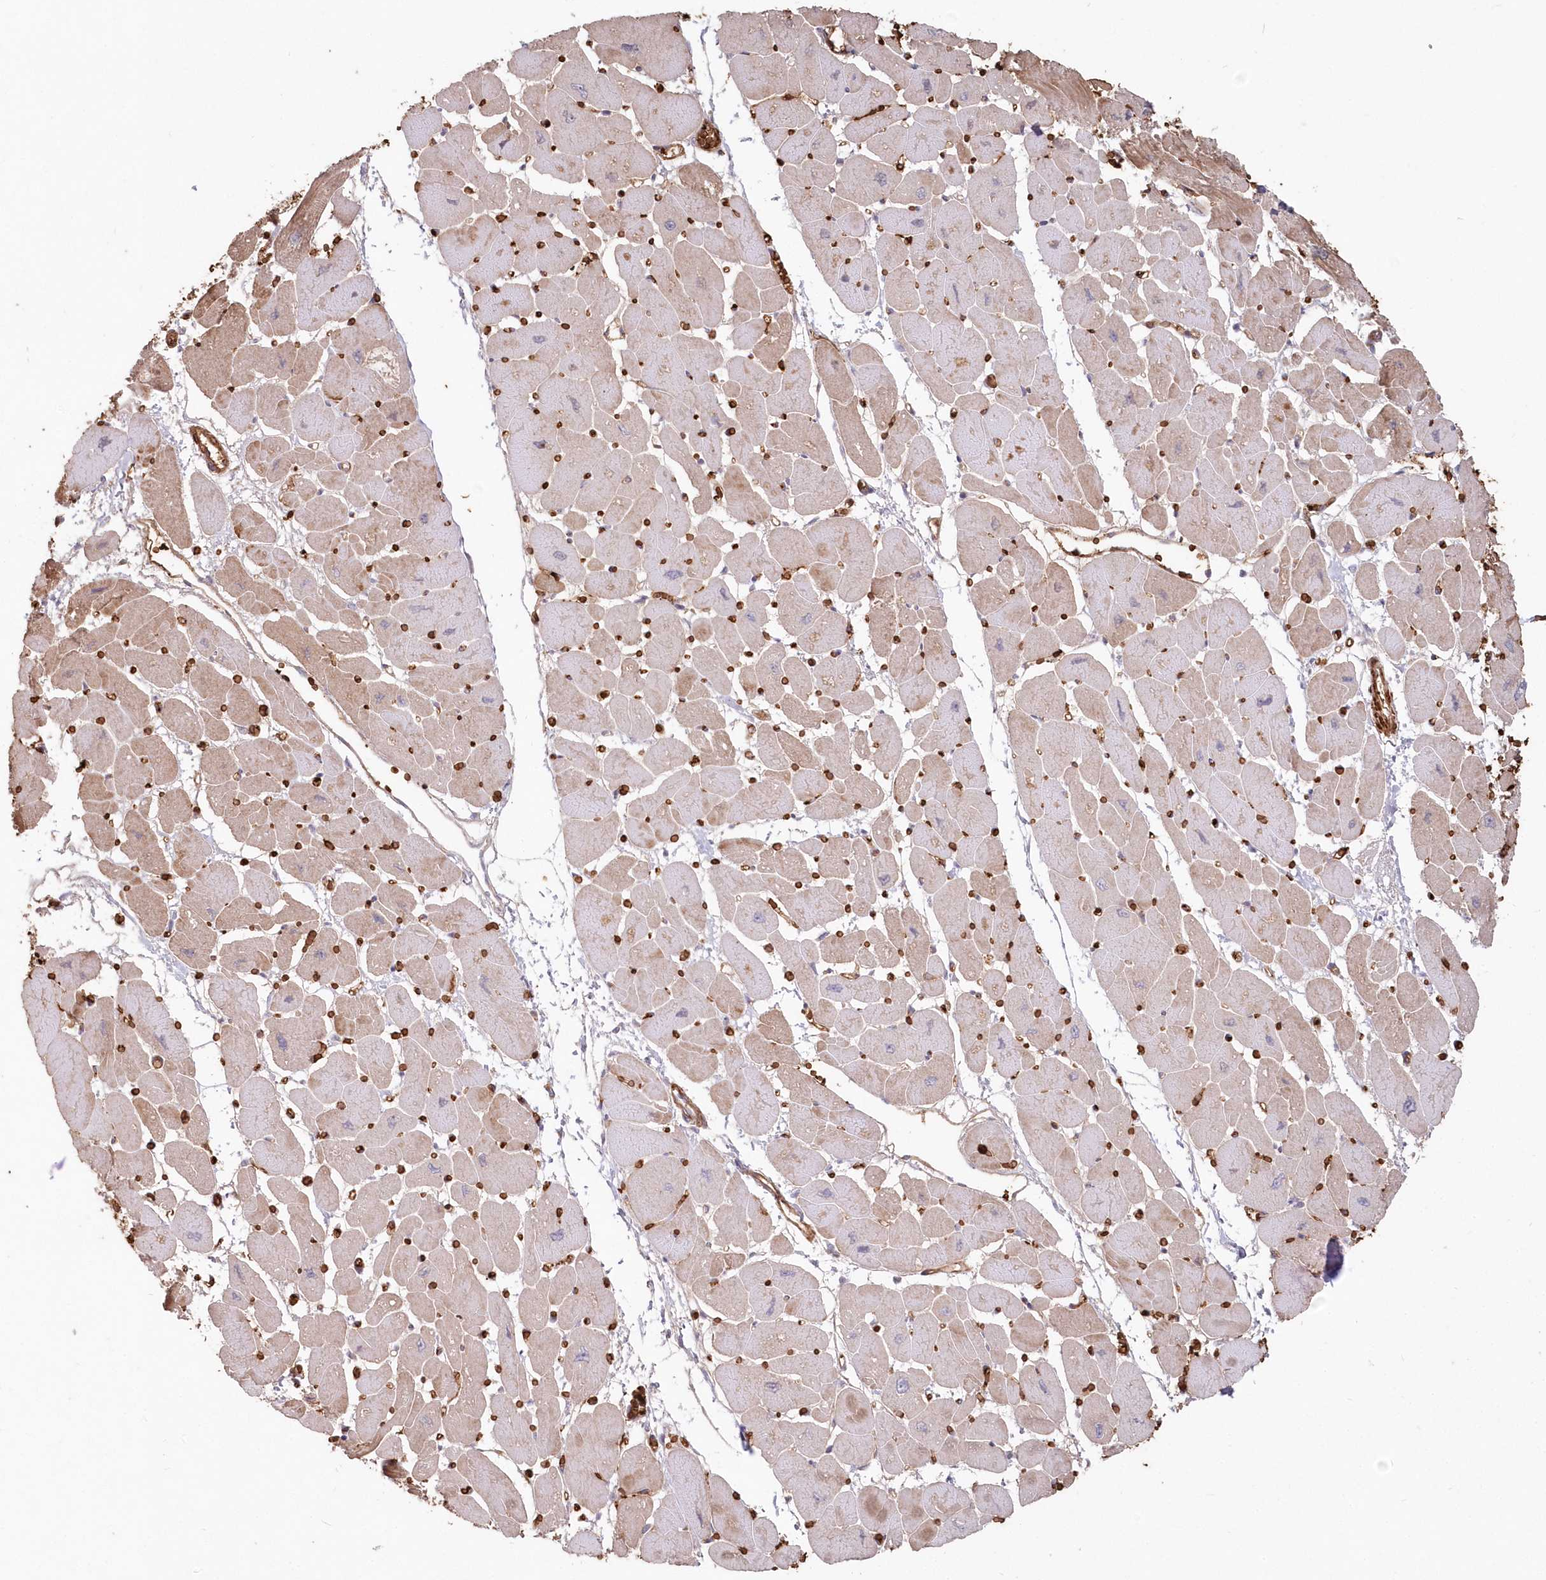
{"staining": {"intensity": "moderate", "quantity": ">75%", "location": "cytoplasmic/membranous"}, "tissue": "heart muscle", "cell_type": "Cardiomyocytes", "image_type": "normal", "snomed": [{"axis": "morphology", "description": "Normal tissue, NOS"}, {"axis": "topography", "description": "Heart"}], "caption": "Immunohistochemical staining of normal heart muscle exhibits medium levels of moderate cytoplasmic/membranous expression in about >75% of cardiomyocytes. Nuclei are stained in blue.", "gene": "SERINC1", "patient": {"sex": "female", "age": 54}}